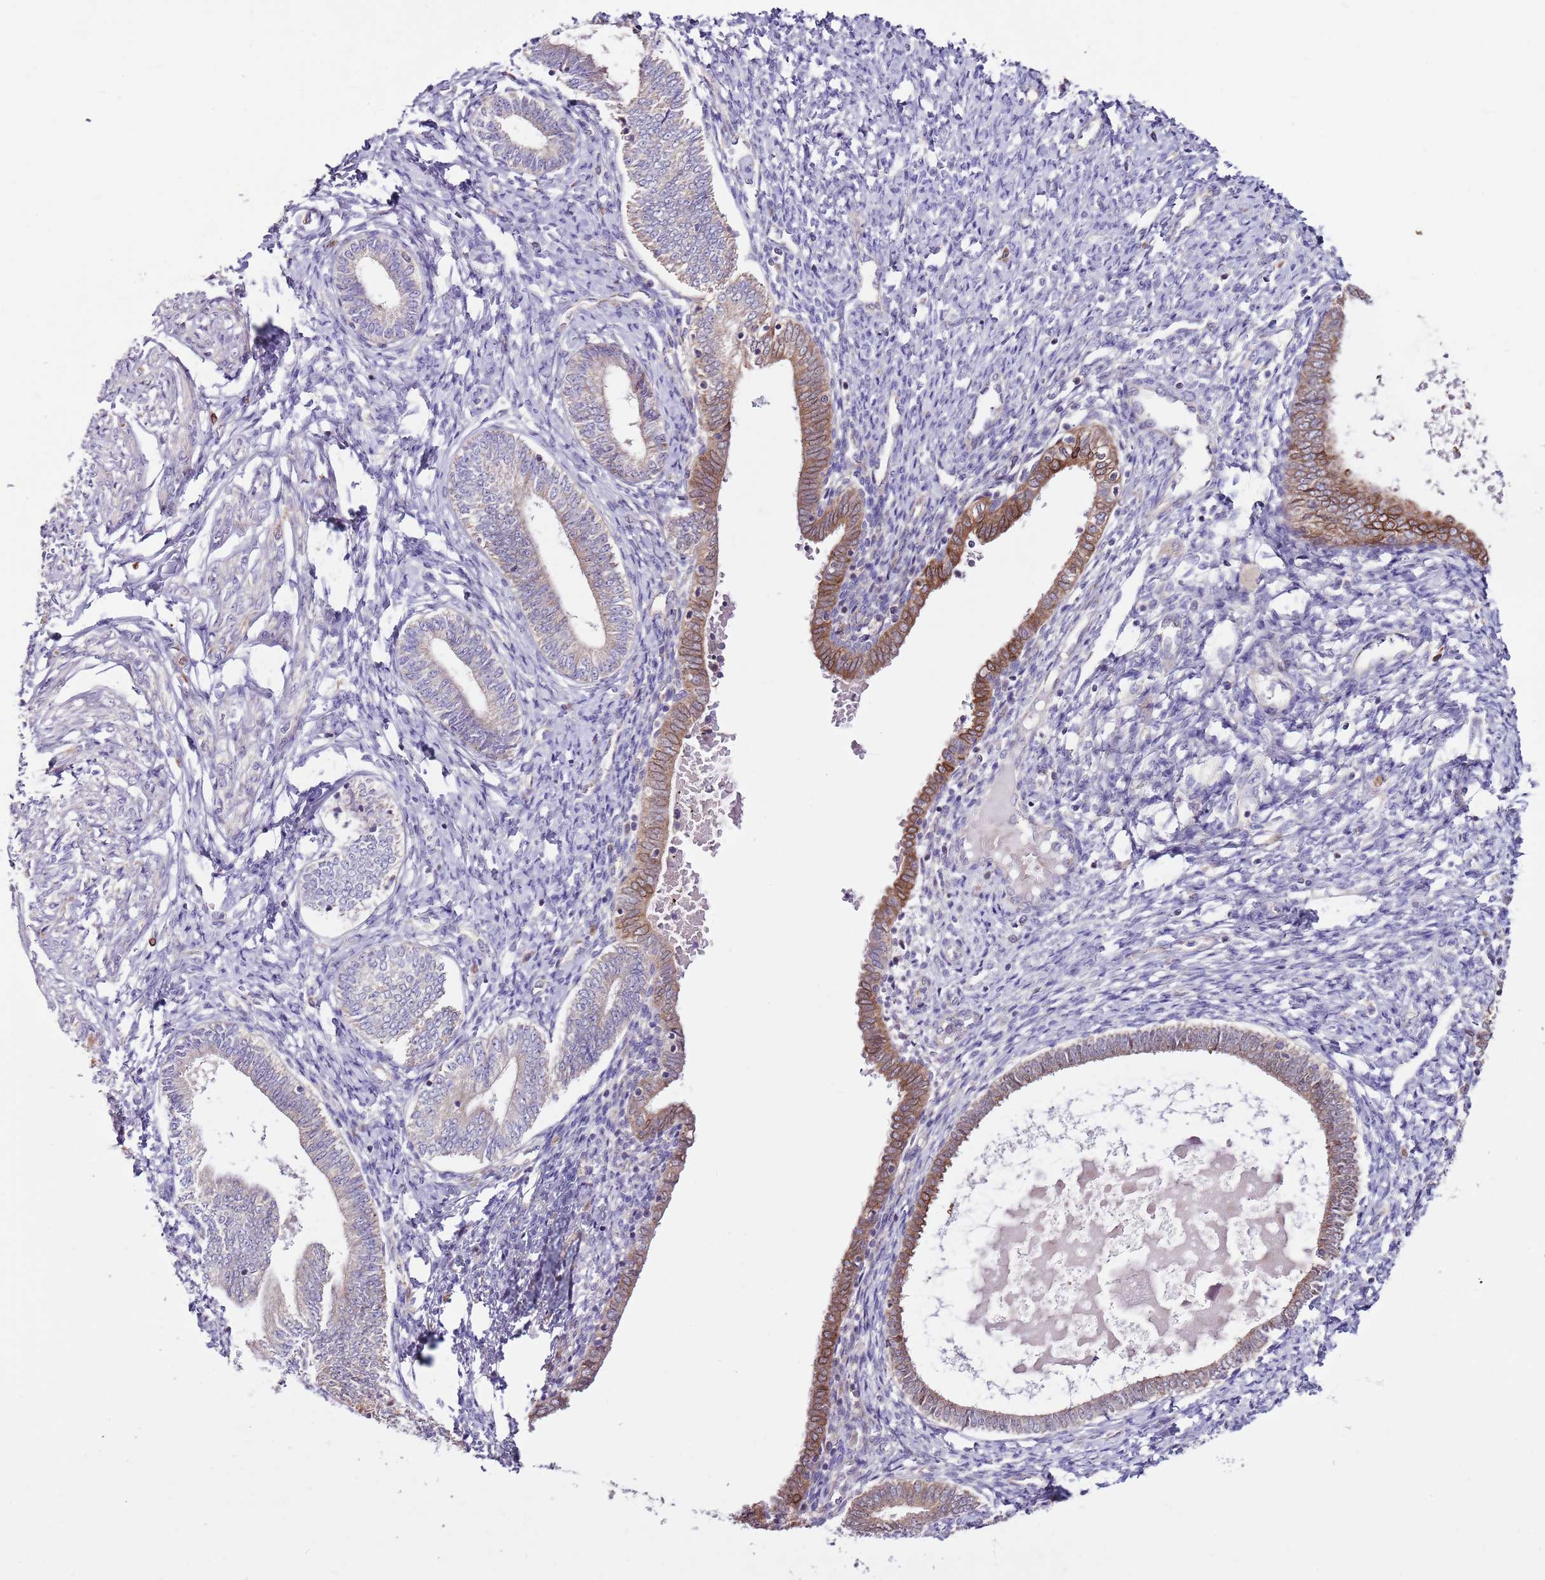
{"staining": {"intensity": "negative", "quantity": "none", "location": "none"}, "tissue": "endometrium", "cell_type": "Cells in endometrial stroma", "image_type": "normal", "snomed": [{"axis": "morphology", "description": "Normal tissue, NOS"}, {"axis": "topography", "description": "Endometrium"}], "caption": "A histopathology image of endometrium stained for a protein exhibits no brown staining in cells in endometrial stroma.", "gene": "SMG1", "patient": {"sex": "female", "age": 72}}